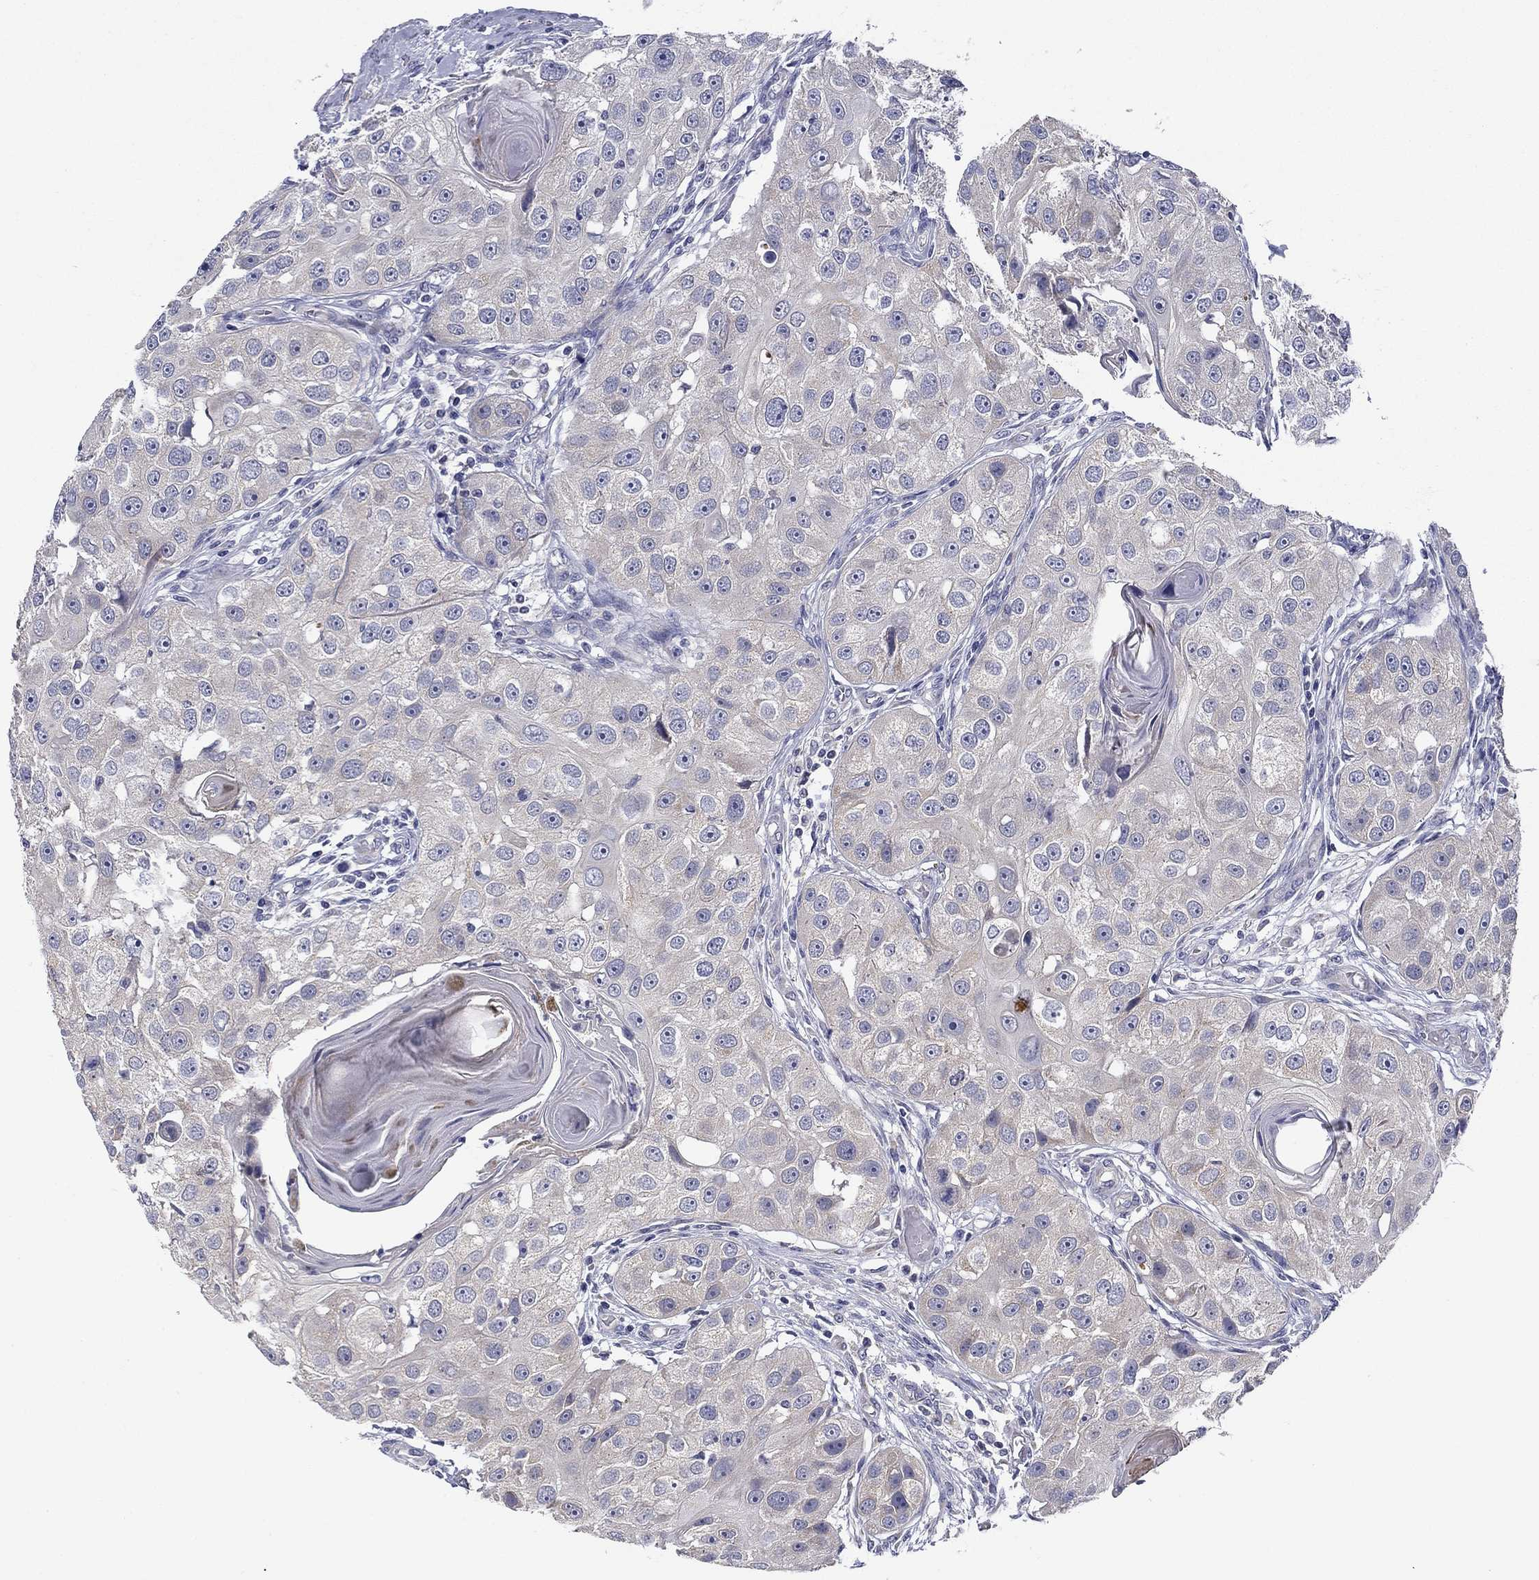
{"staining": {"intensity": "negative", "quantity": "none", "location": "none"}, "tissue": "head and neck cancer", "cell_type": "Tumor cells", "image_type": "cancer", "snomed": [{"axis": "morphology", "description": "Normal tissue, NOS"}, {"axis": "morphology", "description": "Squamous cell carcinoma, NOS"}, {"axis": "topography", "description": "Skeletal muscle"}, {"axis": "topography", "description": "Head-Neck"}], "caption": "This is an immunohistochemistry photomicrograph of head and neck cancer. There is no positivity in tumor cells.", "gene": "SPATA7", "patient": {"sex": "male", "age": 51}}